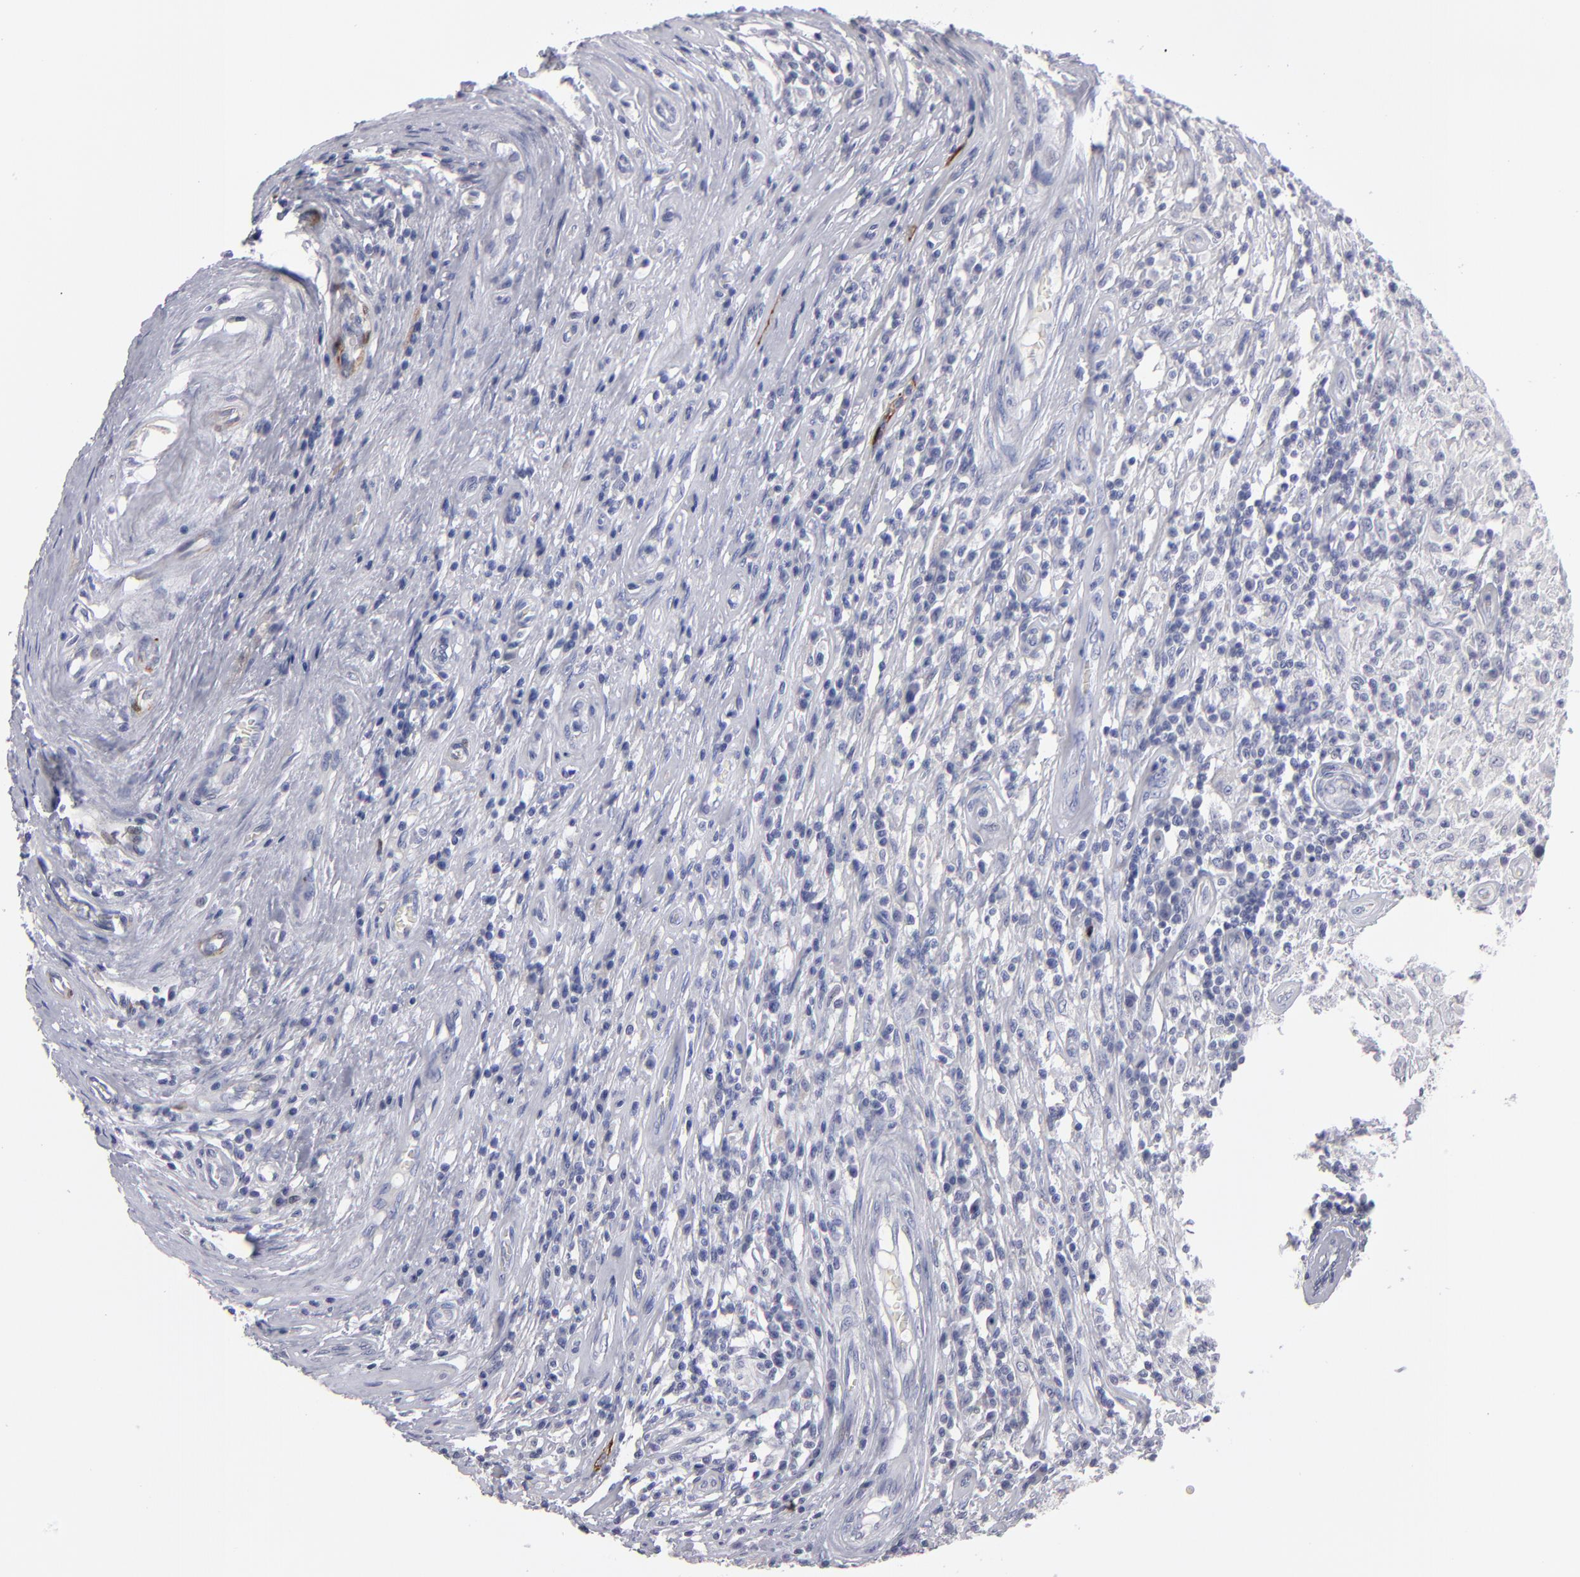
{"staining": {"intensity": "negative", "quantity": "none", "location": "none"}, "tissue": "testis cancer", "cell_type": "Tumor cells", "image_type": "cancer", "snomed": [{"axis": "morphology", "description": "Seminoma, NOS"}, {"axis": "topography", "description": "Testis"}], "caption": "Protein analysis of seminoma (testis) displays no significant expression in tumor cells.", "gene": "FABP4", "patient": {"sex": "male", "age": 34}}